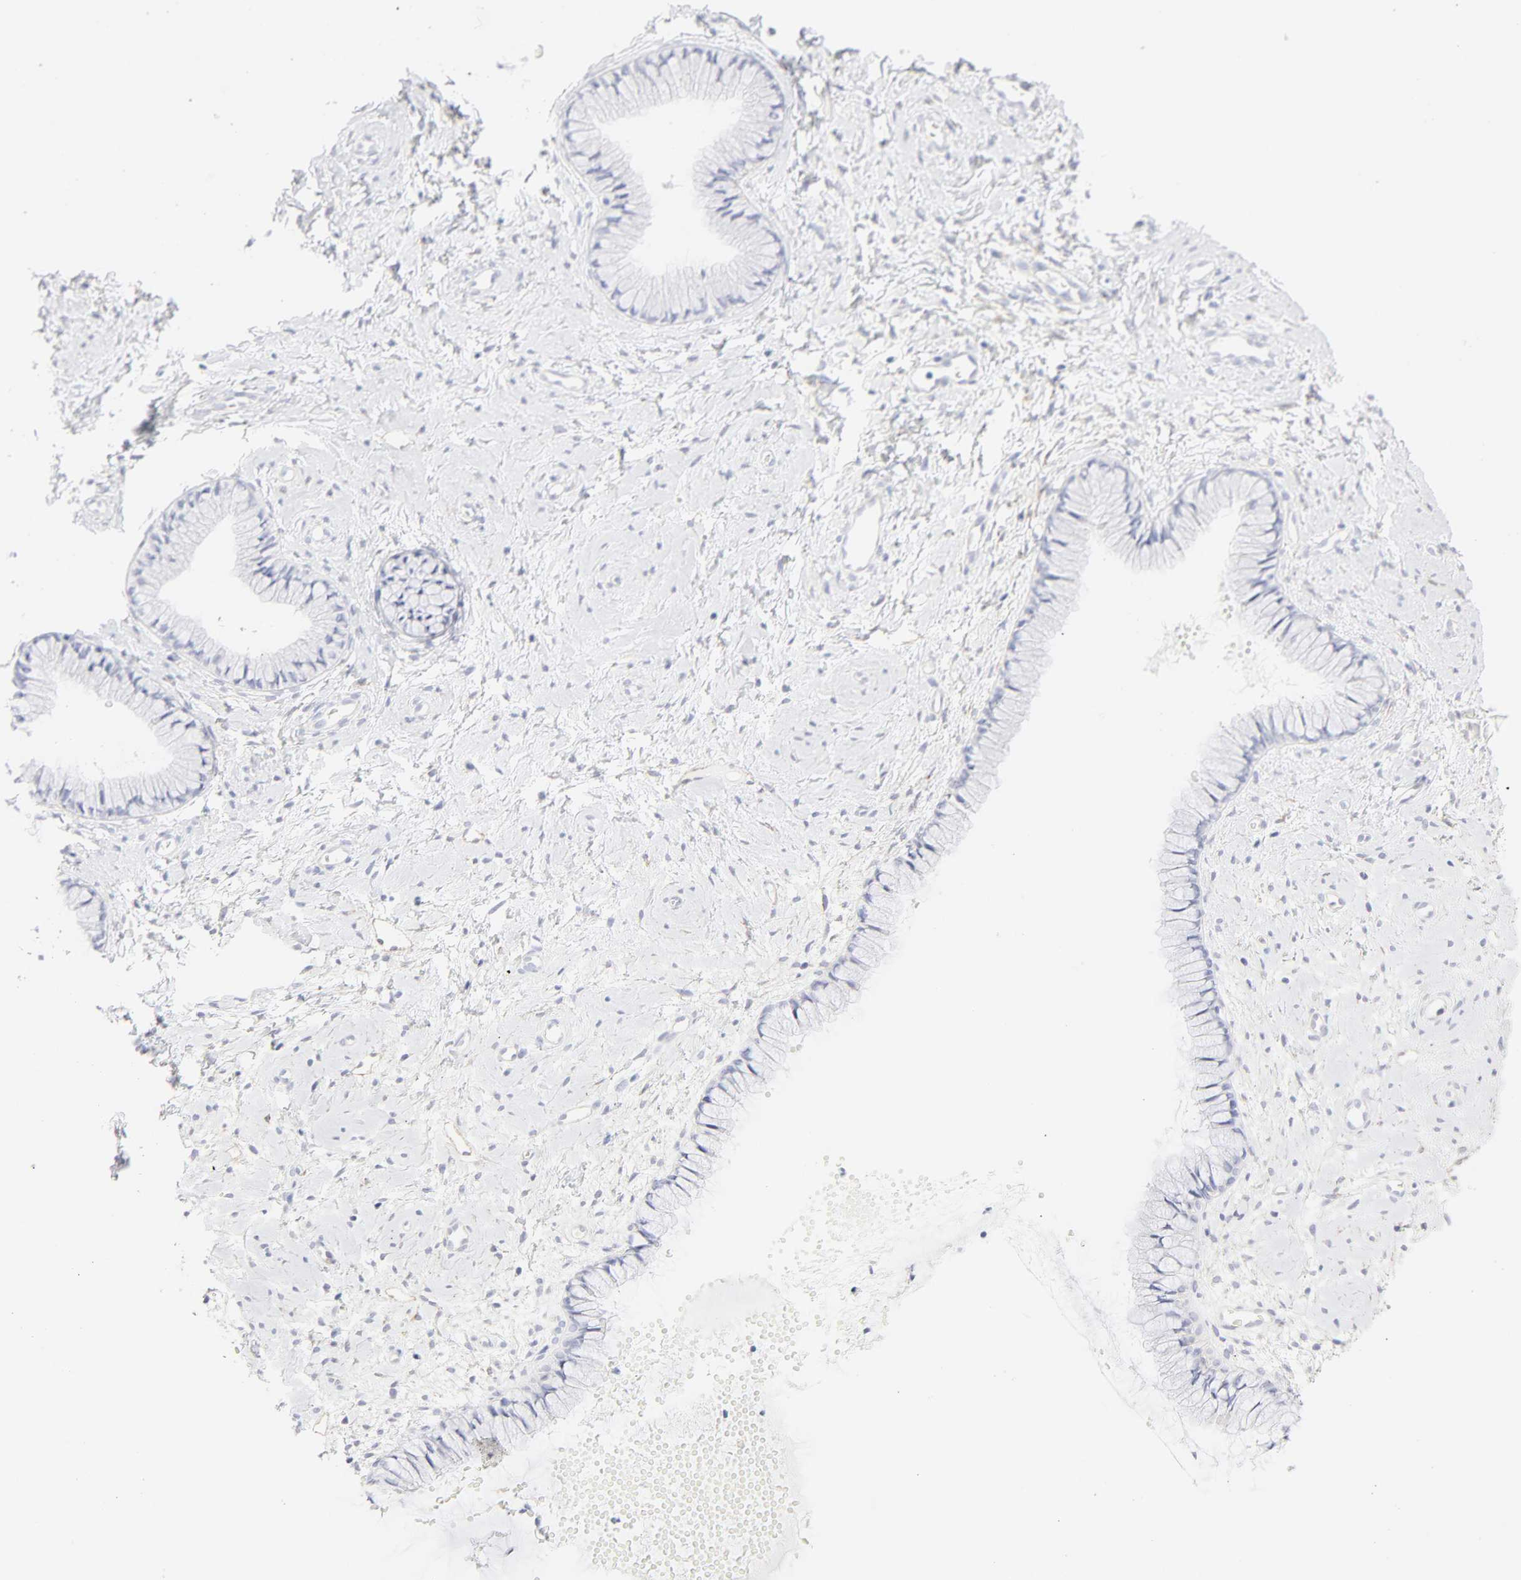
{"staining": {"intensity": "negative", "quantity": "none", "location": "none"}, "tissue": "cervix", "cell_type": "Glandular cells", "image_type": "normal", "snomed": [{"axis": "morphology", "description": "Normal tissue, NOS"}, {"axis": "topography", "description": "Cervix"}], "caption": "This is an IHC micrograph of normal cervix. There is no positivity in glandular cells.", "gene": "ITGA5", "patient": {"sex": "female", "age": 46}}